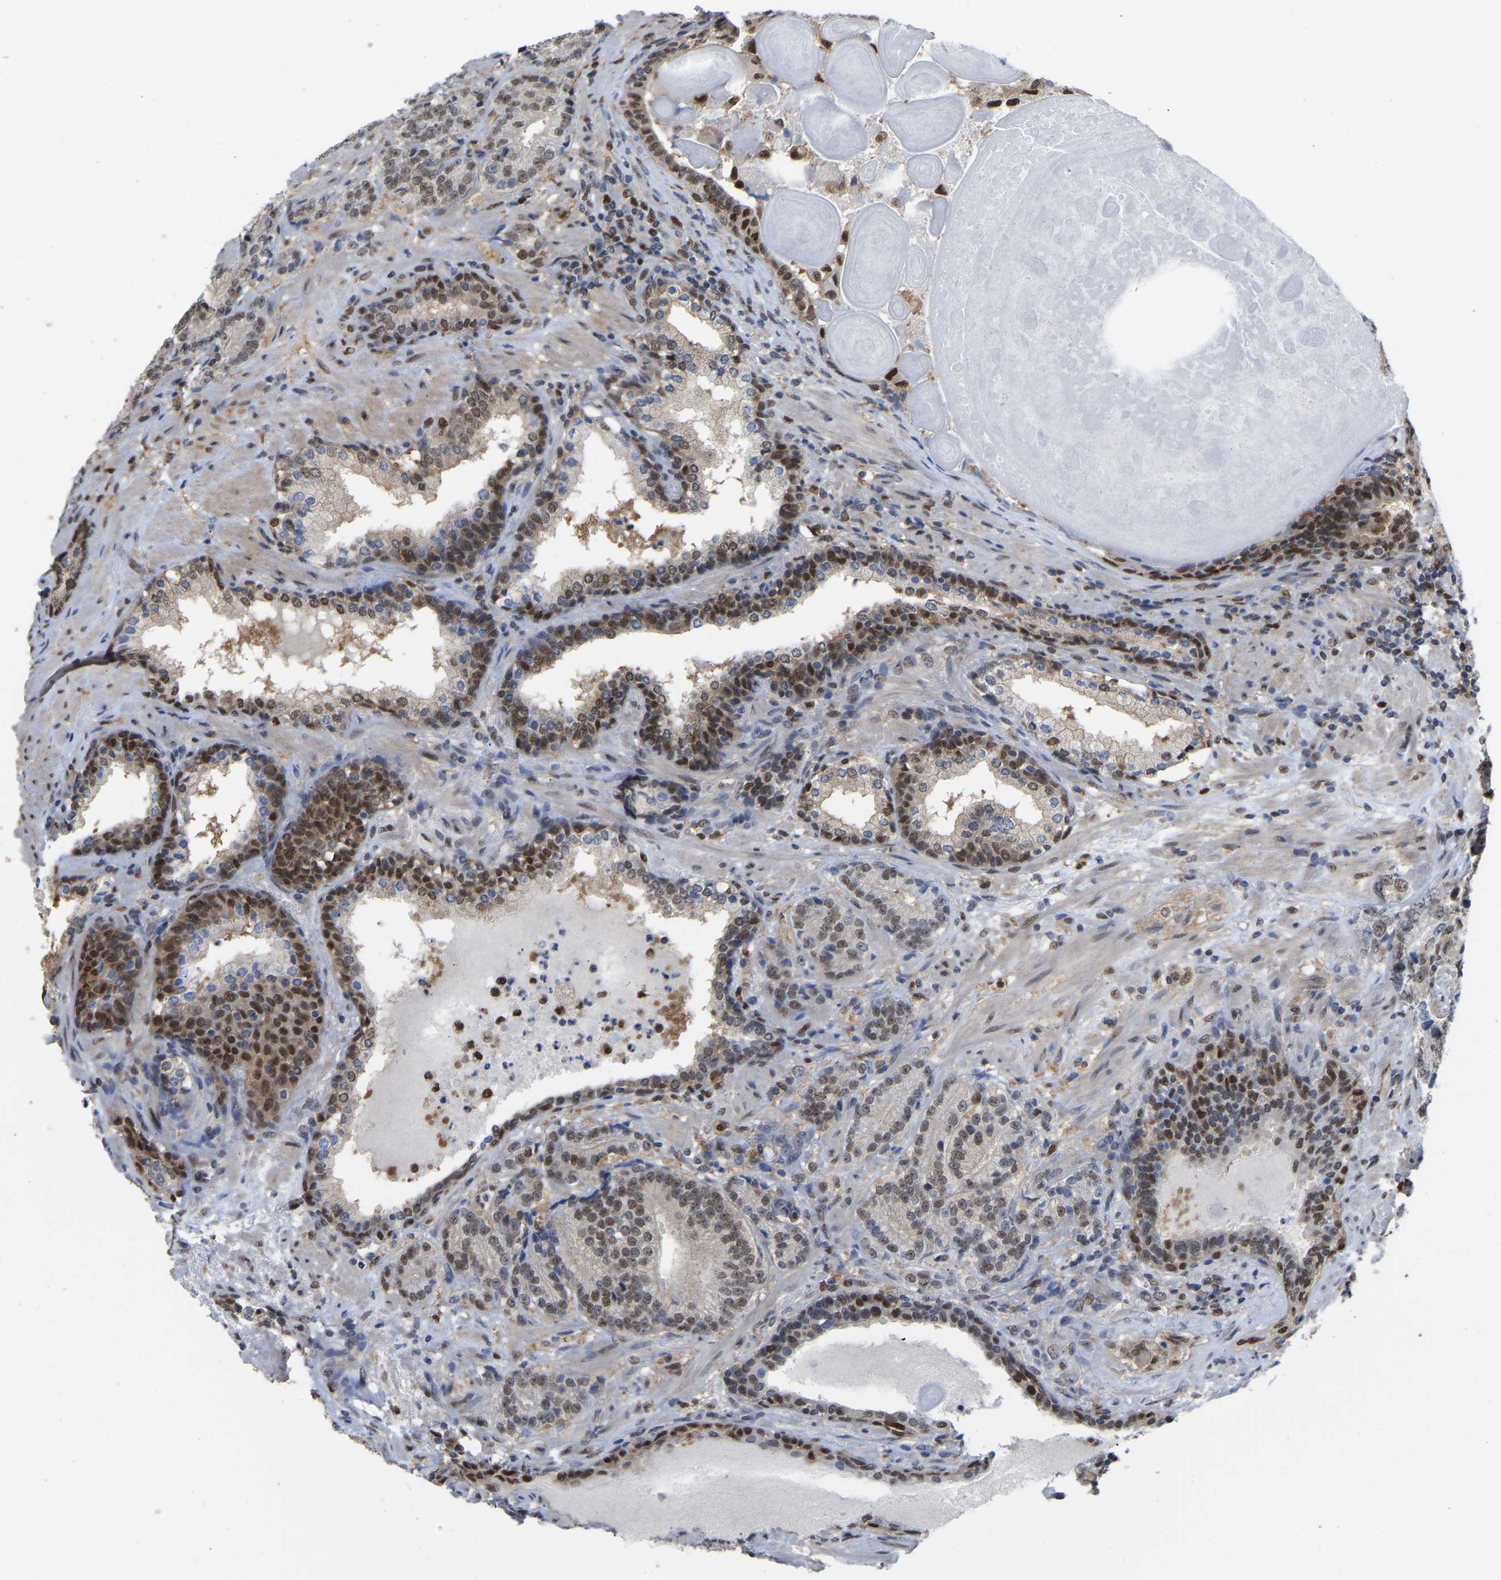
{"staining": {"intensity": "moderate", "quantity": ">75%", "location": "cytoplasmic/membranous,nuclear"}, "tissue": "prostate cancer", "cell_type": "Tumor cells", "image_type": "cancer", "snomed": [{"axis": "morphology", "description": "Adenocarcinoma, High grade"}, {"axis": "topography", "description": "Prostate"}], "caption": "Protein expression analysis of human prostate cancer (adenocarcinoma (high-grade)) reveals moderate cytoplasmic/membranous and nuclear positivity in about >75% of tumor cells.", "gene": "KLRG2", "patient": {"sex": "male", "age": 61}}